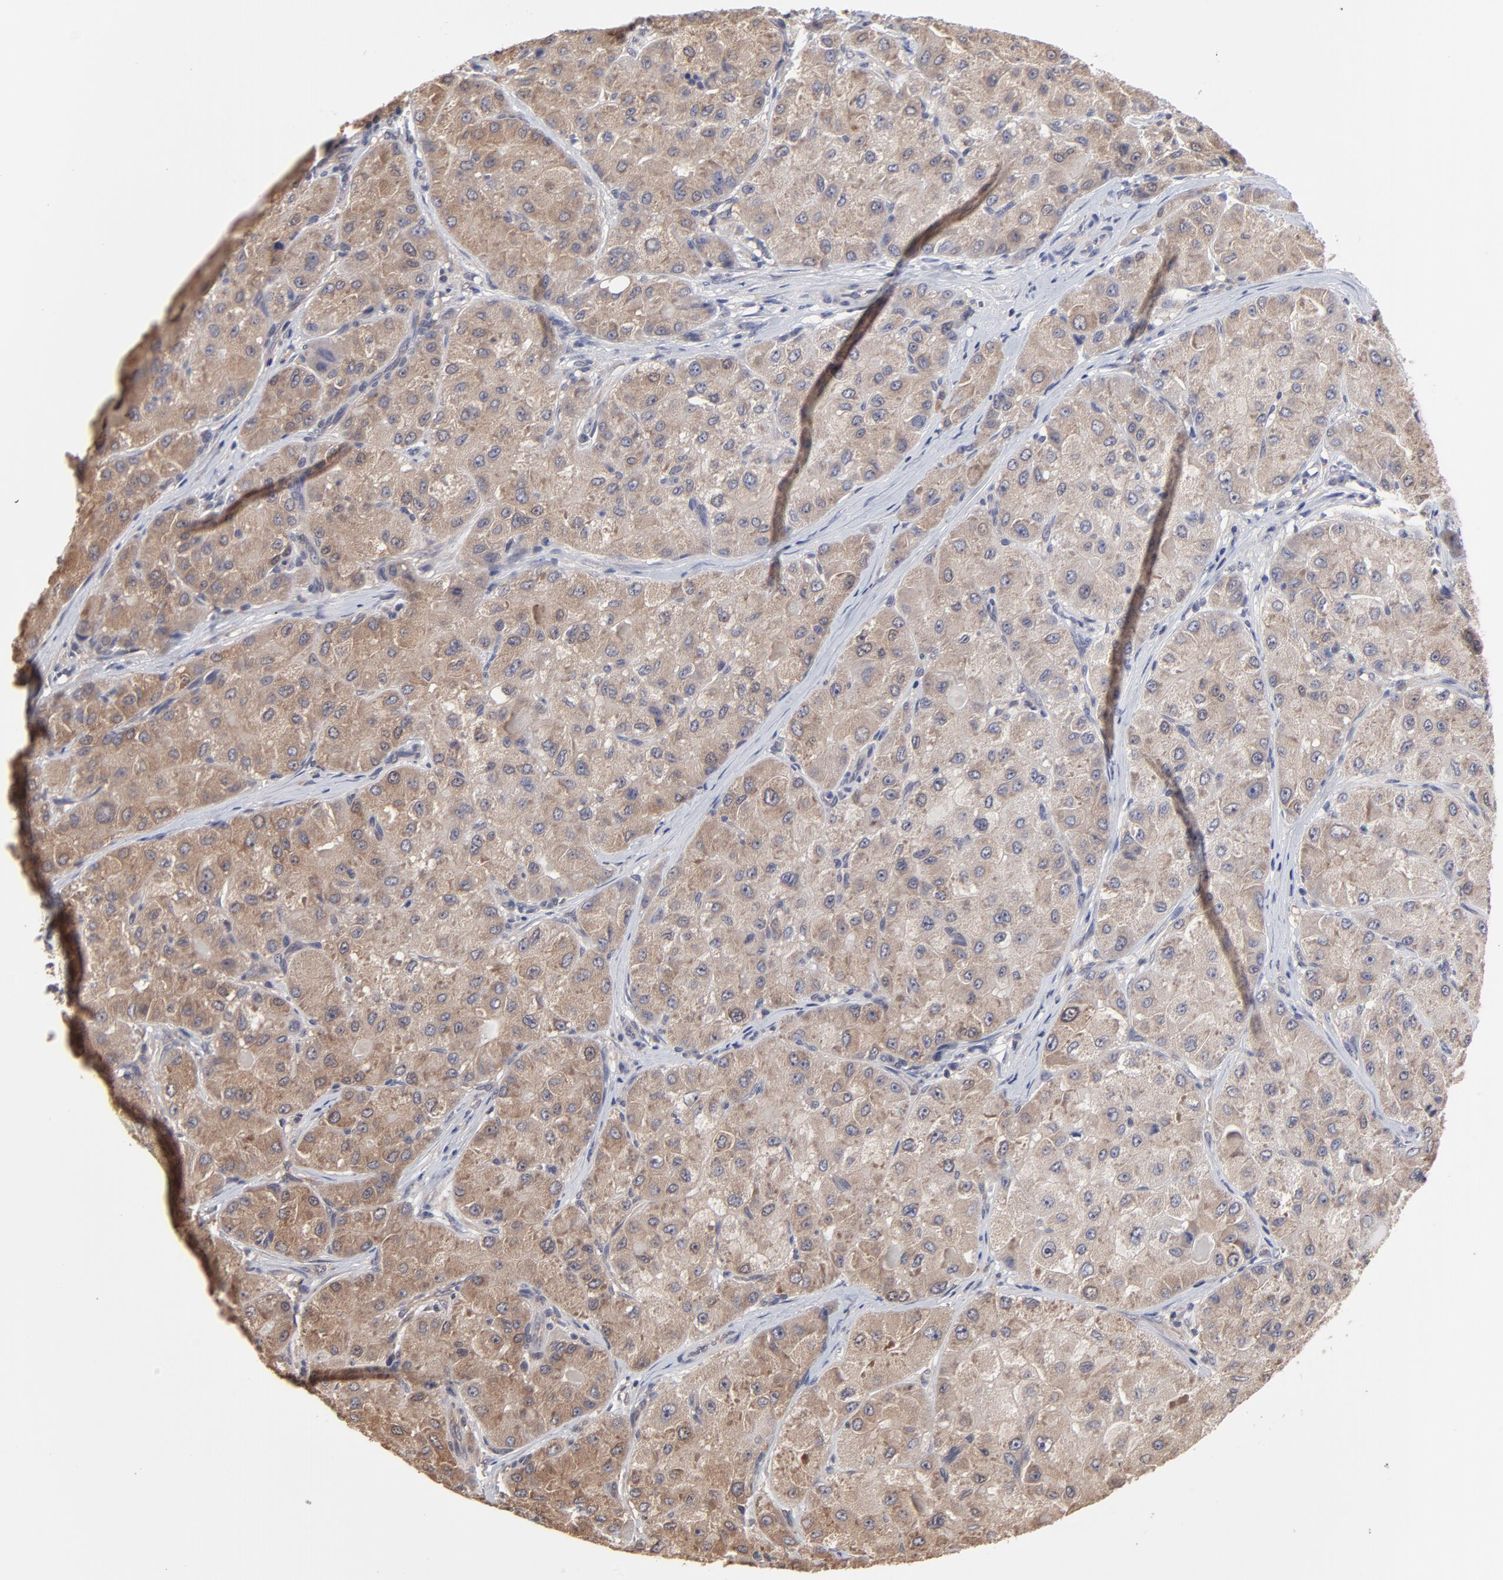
{"staining": {"intensity": "weak", "quantity": ">75%", "location": "cytoplasmic/membranous"}, "tissue": "liver cancer", "cell_type": "Tumor cells", "image_type": "cancer", "snomed": [{"axis": "morphology", "description": "Carcinoma, Hepatocellular, NOS"}, {"axis": "topography", "description": "Liver"}], "caption": "About >75% of tumor cells in liver hepatocellular carcinoma reveal weak cytoplasmic/membranous protein expression as visualized by brown immunohistochemical staining.", "gene": "CCT2", "patient": {"sex": "male", "age": 80}}